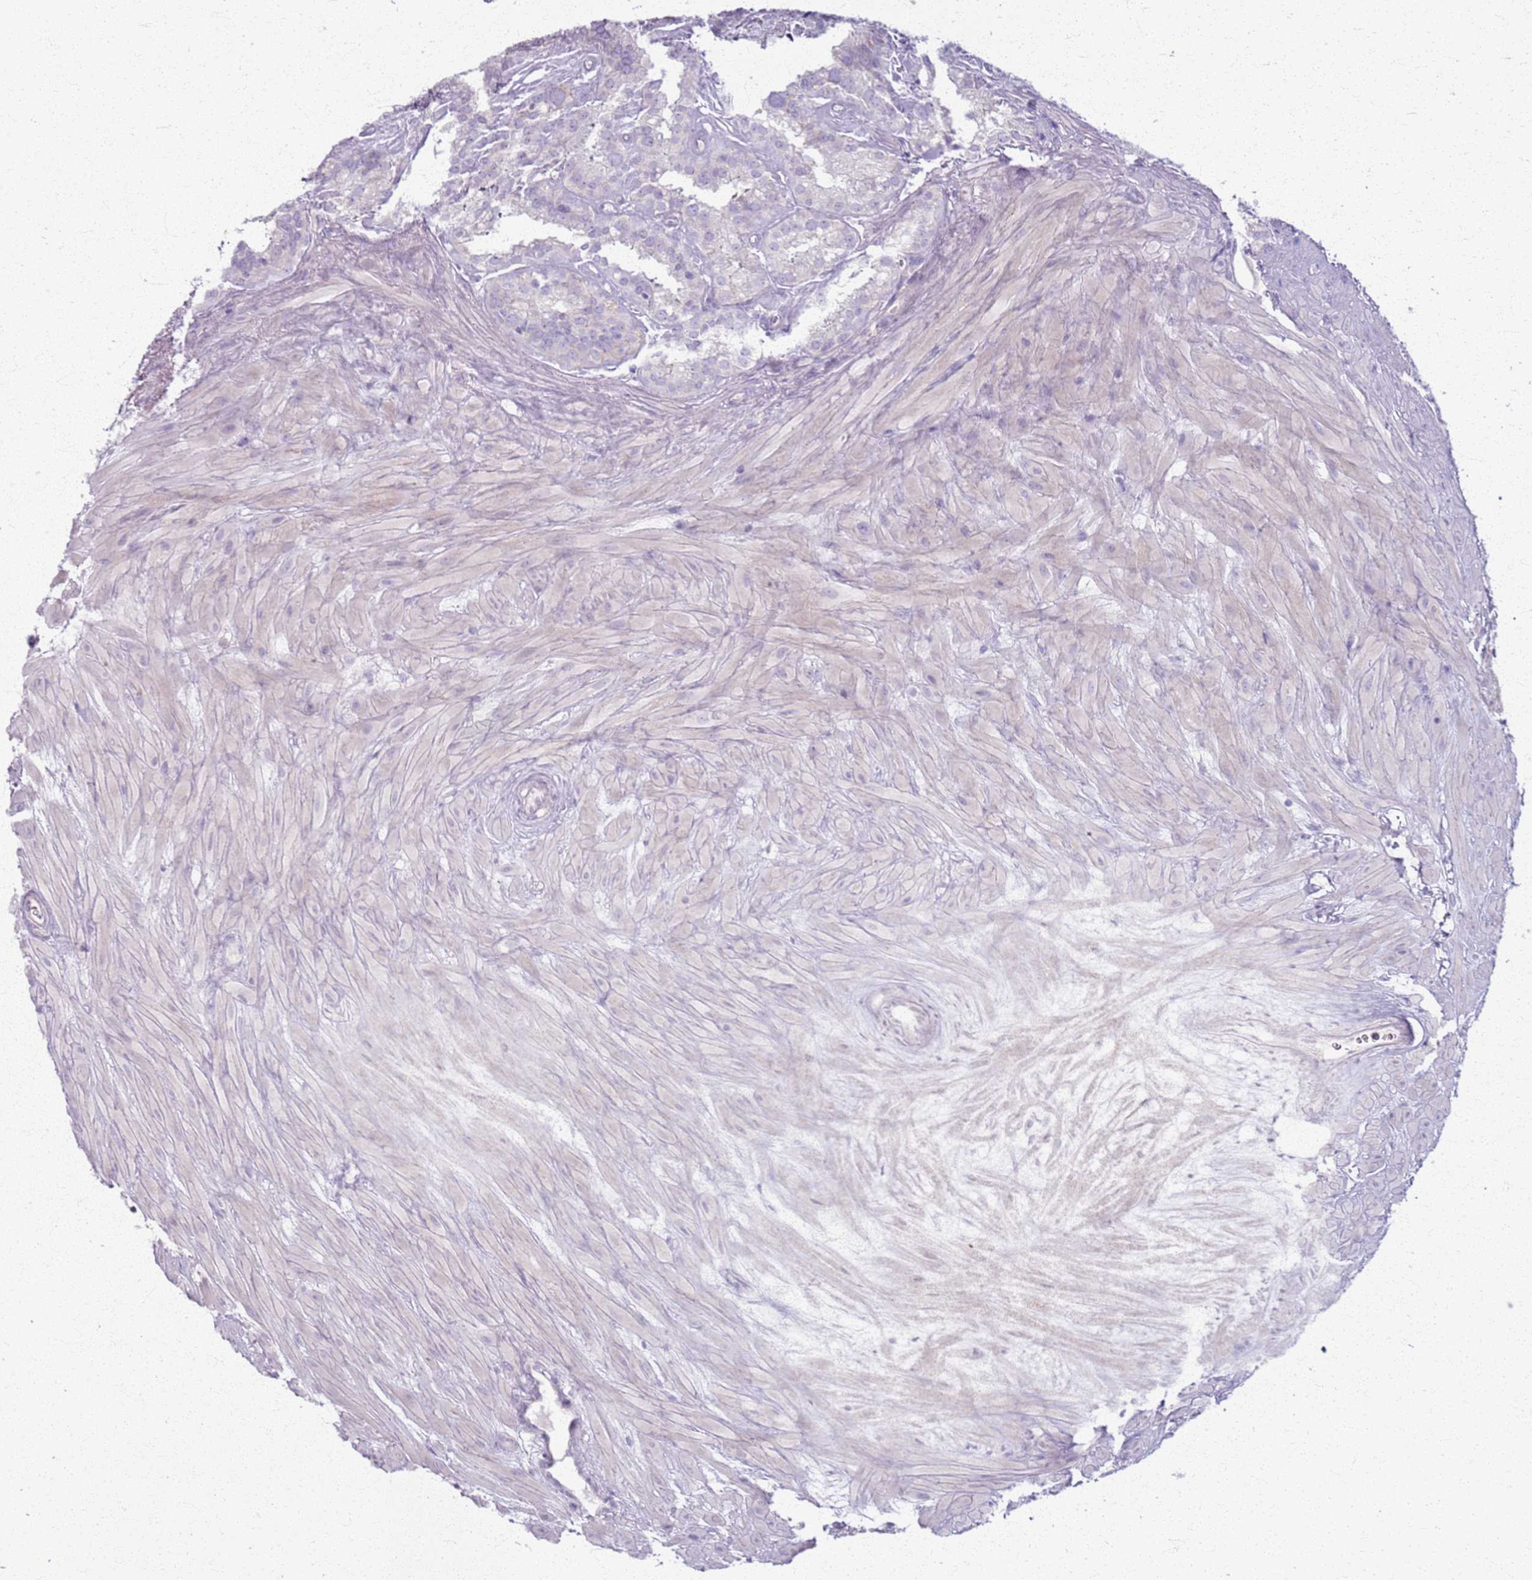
{"staining": {"intensity": "negative", "quantity": "none", "location": "none"}, "tissue": "seminal vesicle", "cell_type": "Glandular cells", "image_type": "normal", "snomed": [{"axis": "morphology", "description": "Normal tissue, NOS"}, {"axis": "topography", "description": "Prostate"}, {"axis": "topography", "description": "Seminal veicle"}], "caption": "The photomicrograph exhibits no staining of glandular cells in benign seminal vesicle.", "gene": "CSRP3", "patient": {"sex": "male", "age": 59}}